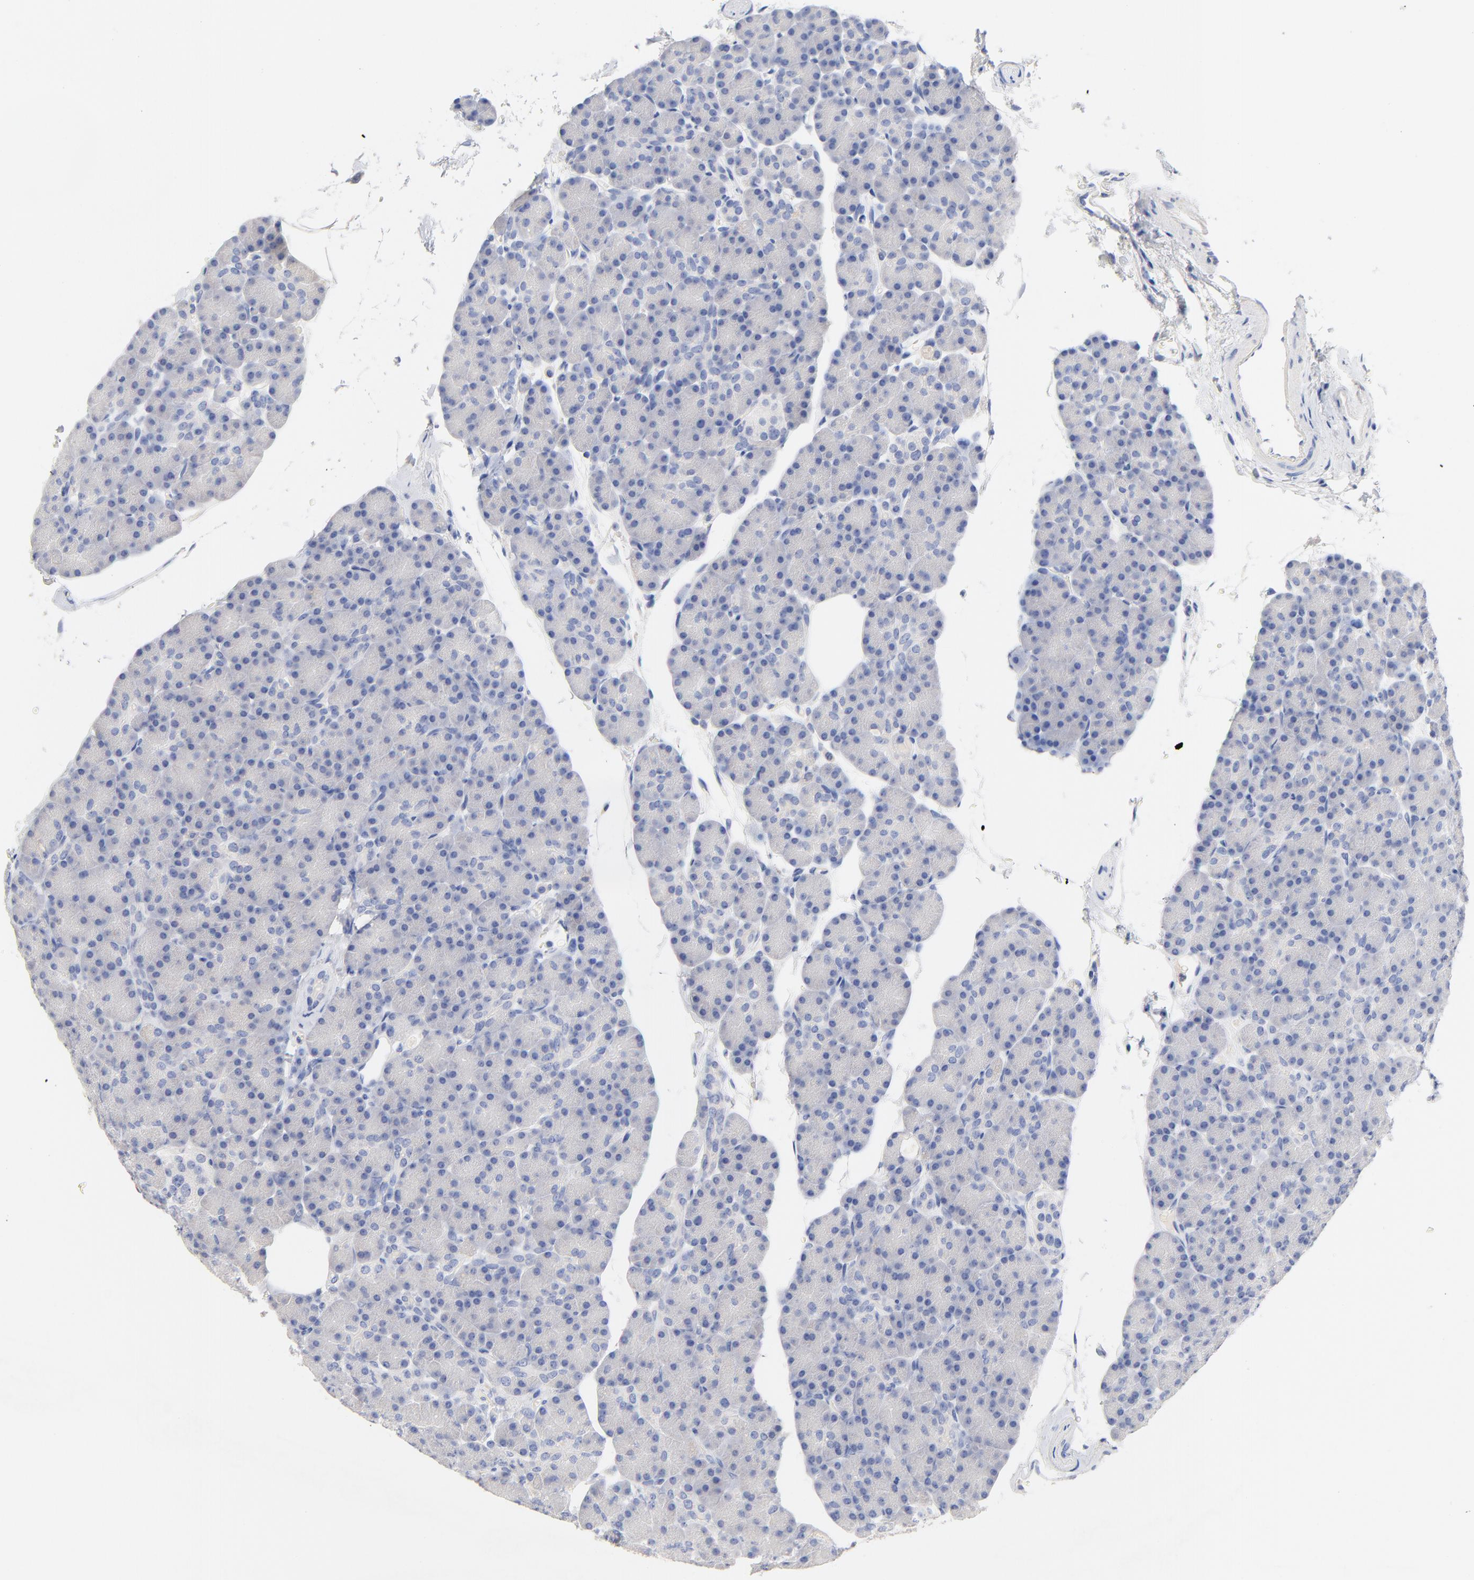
{"staining": {"intensity": "negative", "quantity": "none", "location": "none"}, "tissue": "pancreas", "cell_type": "Exocrine glandular cells", "image_type": "normal", "snomed": [{"axis": "morphology", "description": "Normal tissue, NOS"}, {"axis": "topography", "description": "Pancreas"}], "caption": "IHC of benign human pancreas displays no expression in exocrine glandular cells. (DAB (3,3'-diaminobenzidine) immunohistochemistry, high magnification).", "gene": "CPS1", "patient": {"sex": "female", "age": 43}}